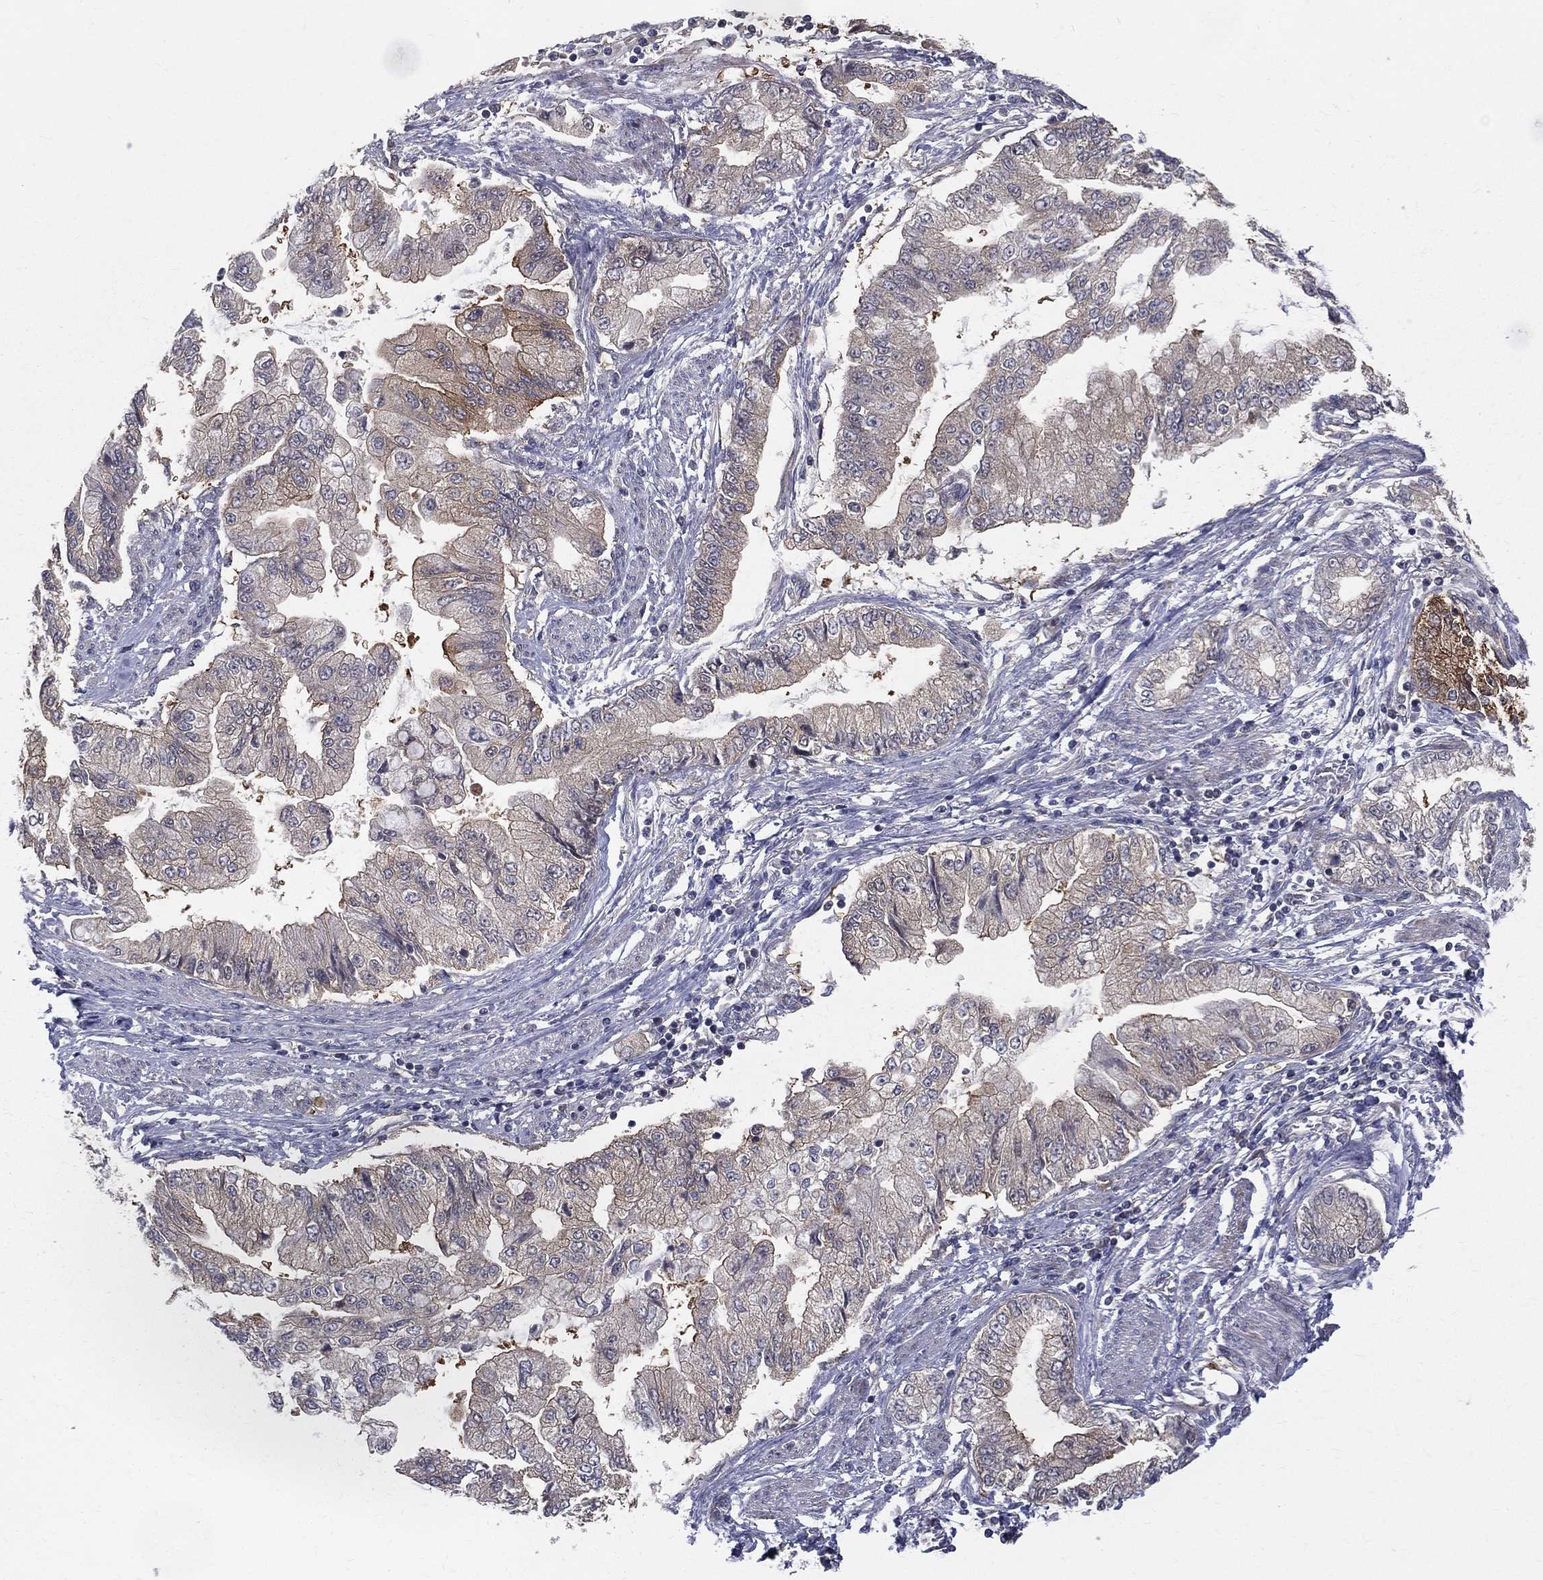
{"staining": {"intensity": "moderate", "quantity": "<25%", "location": "cytoplasmic/membranous"}, "tissue": "stomach cancer", "cell_type": "Tumor cells", "image_type": "cancer", "snomed": [{"axis": "morphology", "description": "Adenocarcinoma, NOS"}, {"axis": "topography", "description": "Stomach, upper"}], "caption": "Protein analysis of adenocarcinoma (stomach) tissue shows moderate cytoplasmic/membranous expression in about <25% of tumor cells.", "gene": "POMZP3", "patient": {"sex": "female", "age": 74}}